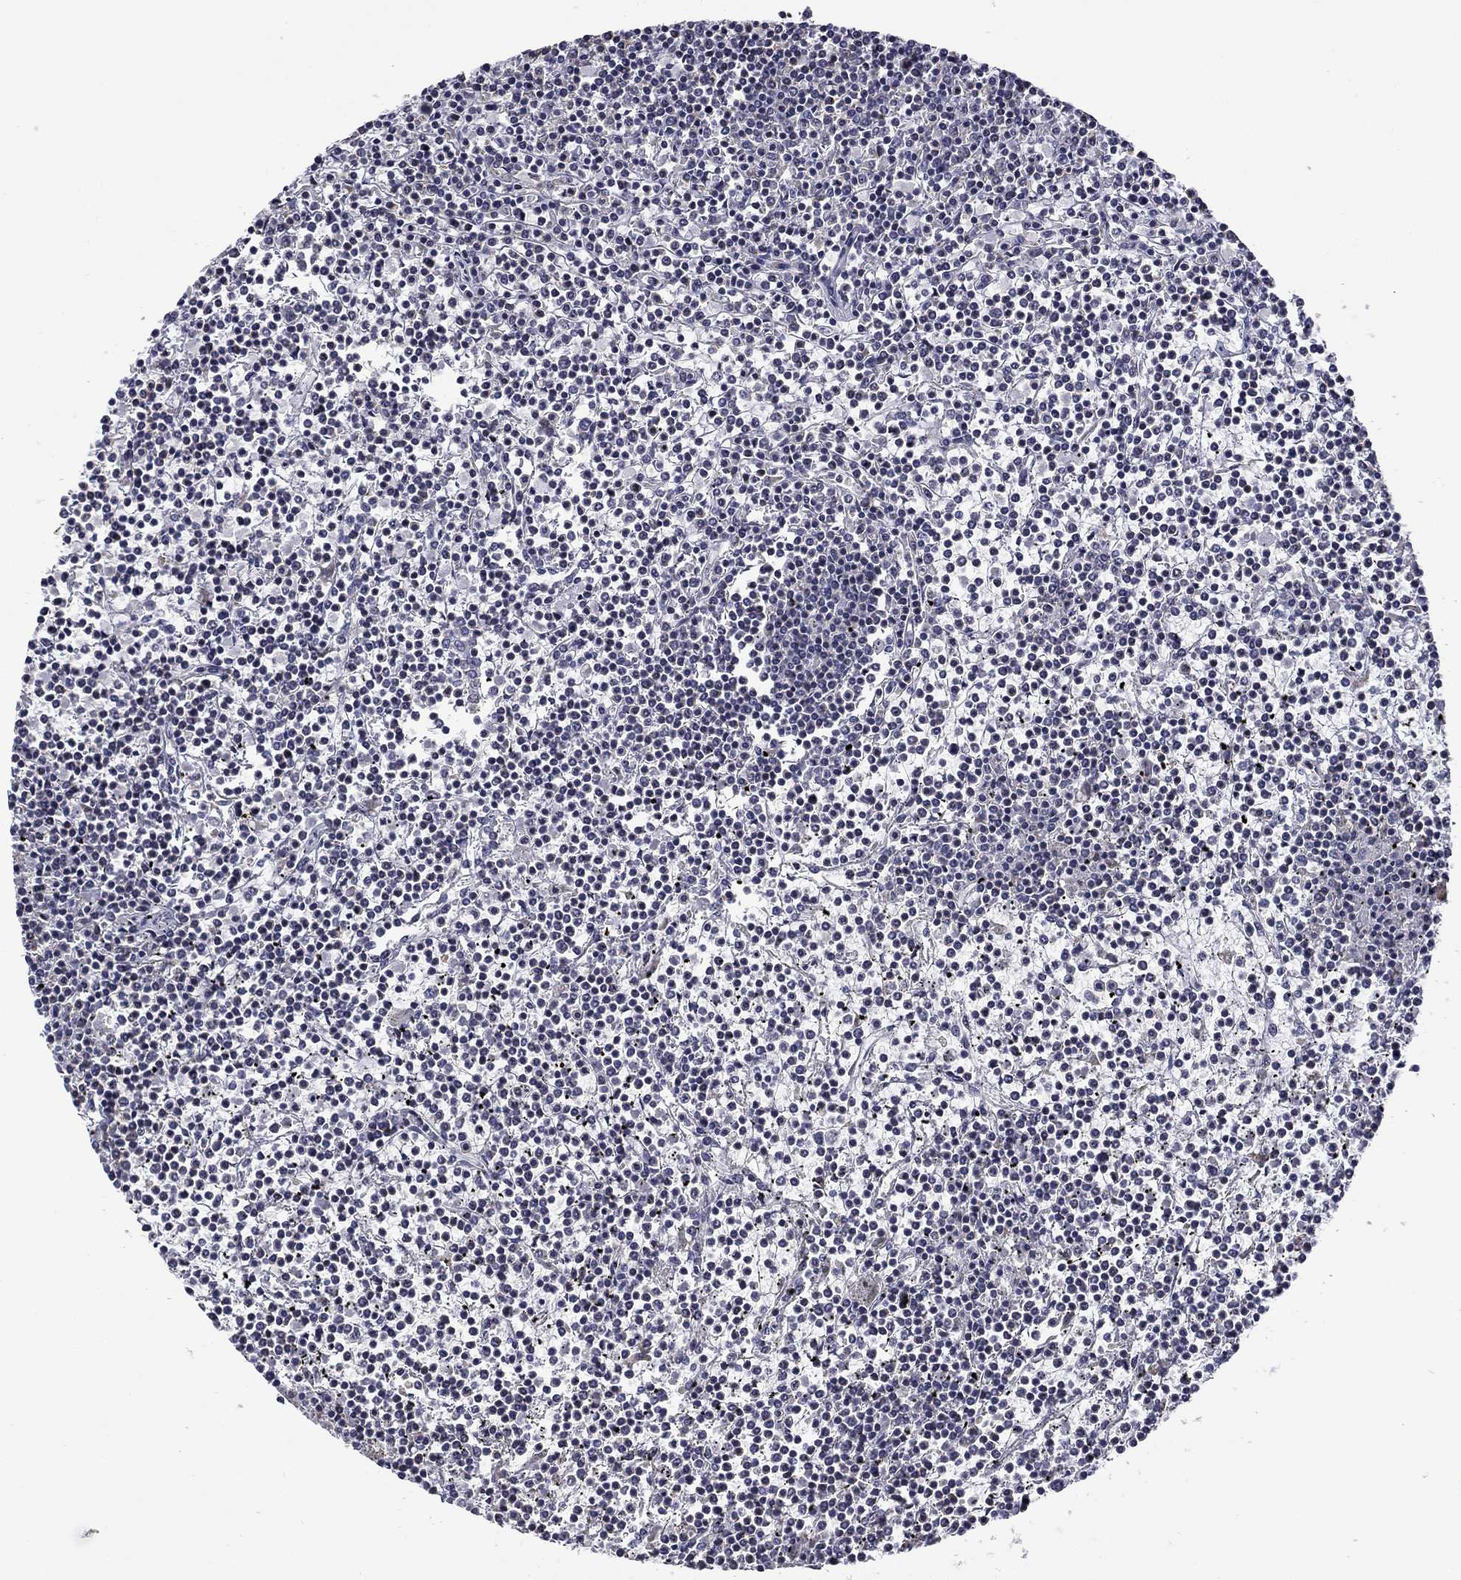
{"staining": {"intensity": "negative", "quantity": "none", "location": "none"}, "tissue": "lymphoma", "cell_type": "Tumor cells", "image_type": "cancer", "snomed": [{"axis": "morphology", "description": "Malignant lymphoma, non-Hodgkin's type, Low grade"}, {"axis": "topography", "description": "Spleen"}], "caption": "Immunohistochemistry (IHC) of human lymphoma demonstrates no staining in tumor cells. The staining is performed using DAB (3,3'-diaminobenzidine) brown chromogen with nuclei counter-stained in using hematoxylin.", "gene": "SPATA7", "patient": {"sex": "female", "age": 19}}